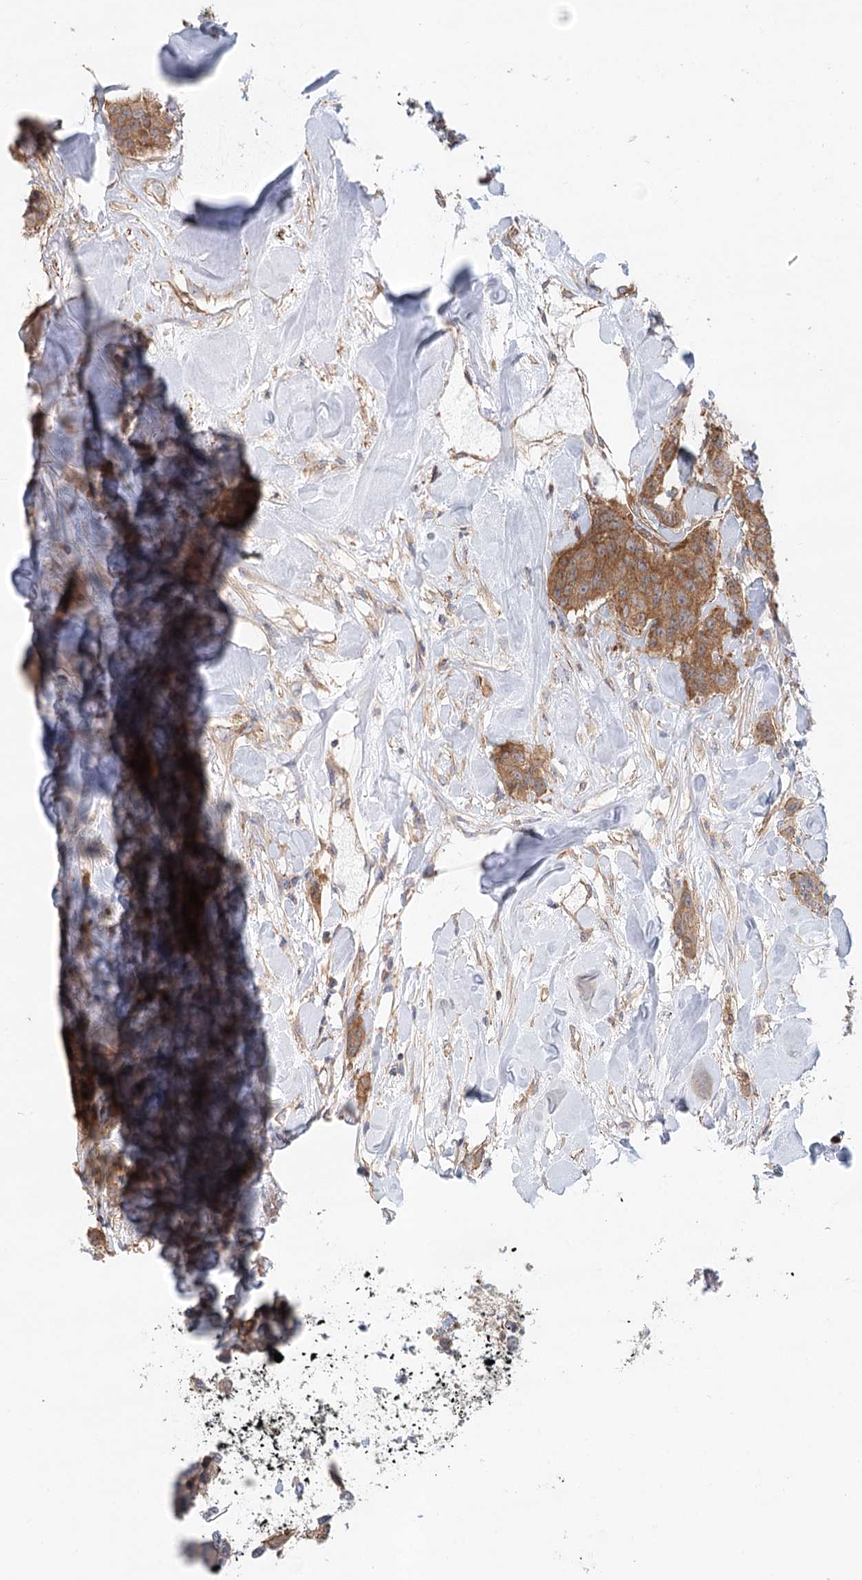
{"staining": {"intensity": "moderate", "quantity": ">75%", "location": "cytoplasmic/membranous"}, "tissue": "breast cancer", "cell_type": "Tumor cells", "image_type": "cancer", "snomed": [{"axis": "morphology", "description": "Duct carcinoma"}, {"axis": "topography", "description": "Breast"}], "caption": "Moderate cytoplasmic/membranous staining is appreciated in about >75% of tumor cells in infiltrating ductal carcinoma (breast).", "gene": "UMPS", "patient": {"sex": "female", "age": 40}}